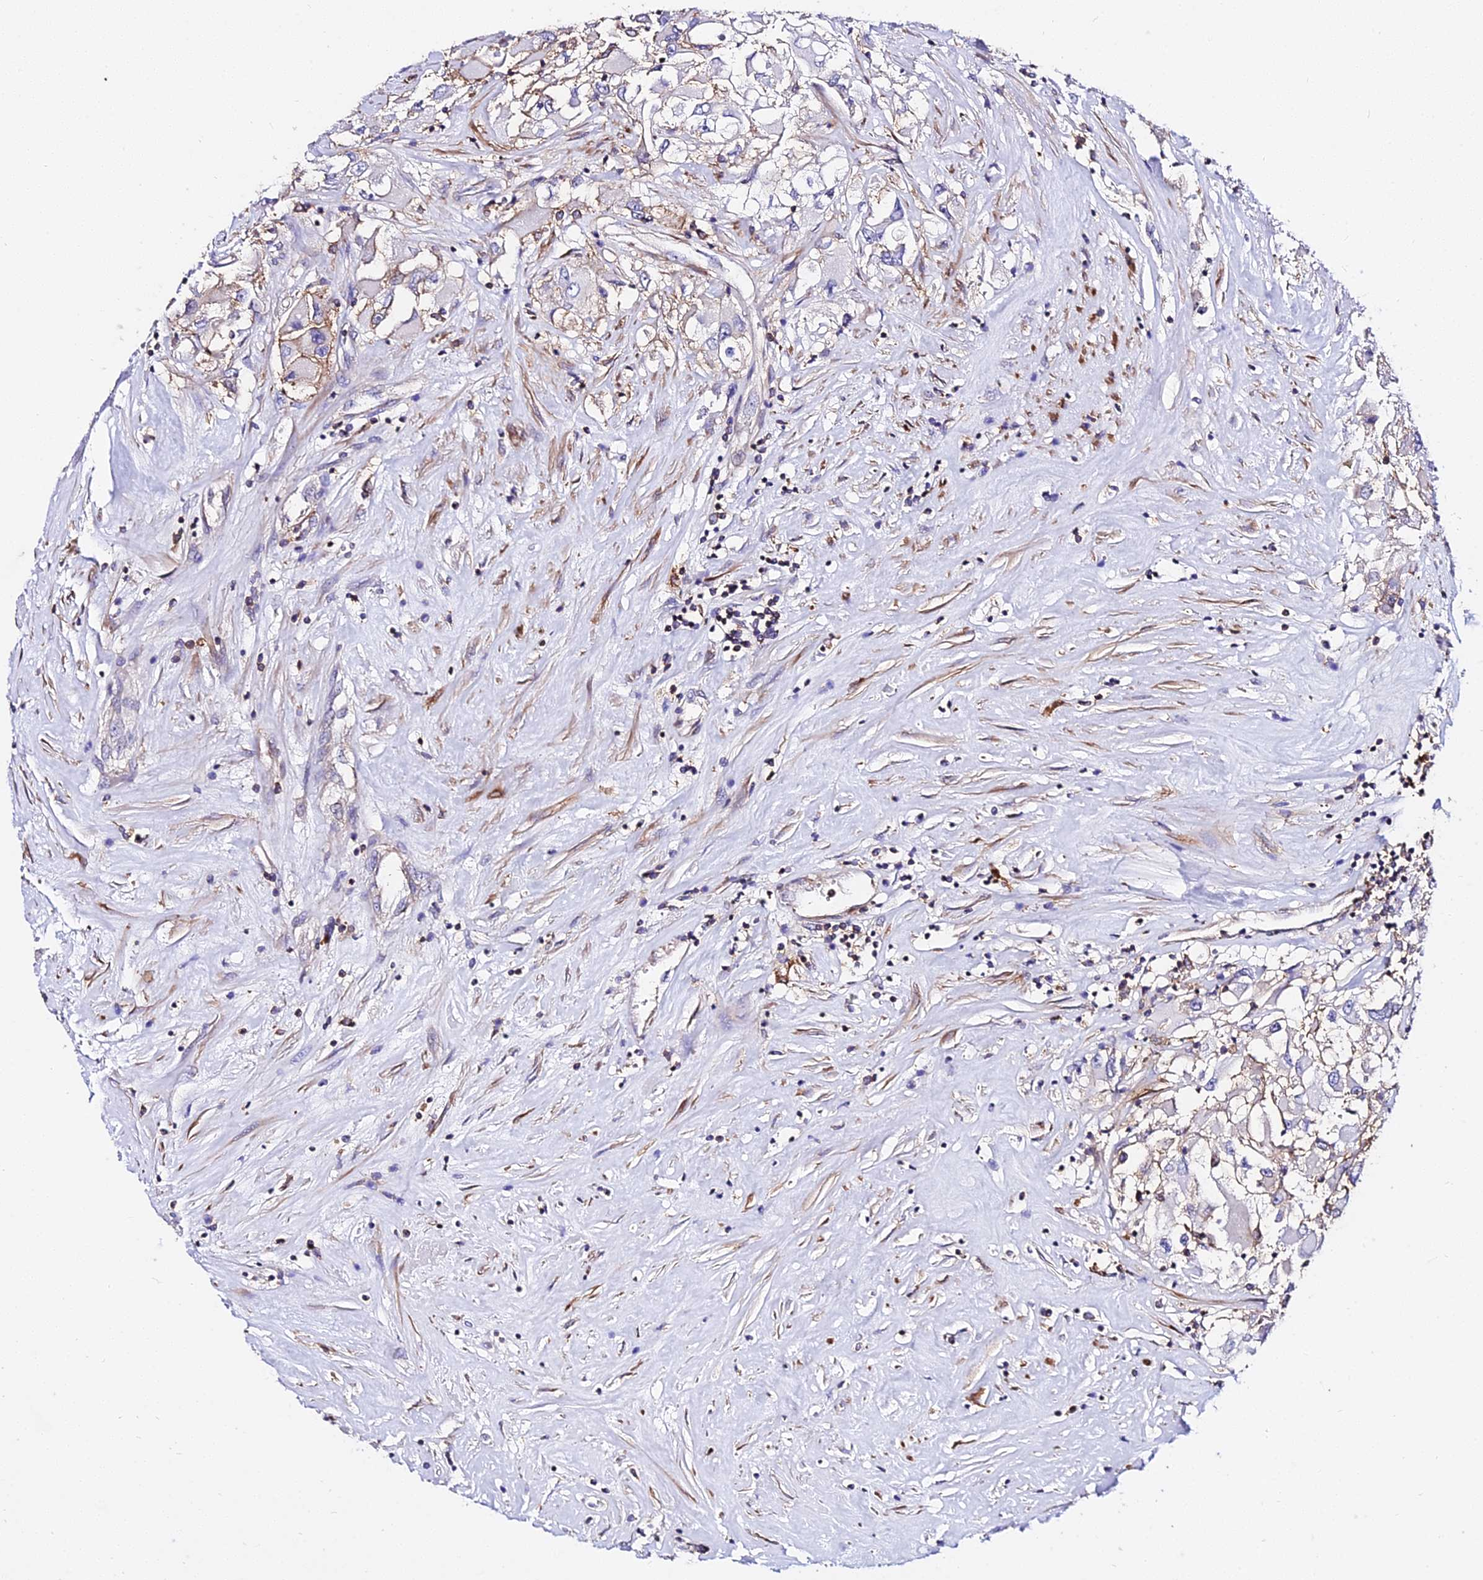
{"staining": {"intensity": "negative", "quantity": "none", "location": "none"}, "tissue": "renal cancer", "cell_type": "Tumor cells", "image_type": "cancer", "snomed": [{"axis": "morphology", "description": "Adenocarcinoma, NOS"}, {"axis": "topography", "description": "Kidney"}], "caption": "Immunohistochemical staining of human renal cancer shows no significant positivity in tumor cells.", "gene": "CSRP1", "patient": {"sex": "female", "age": 52}}